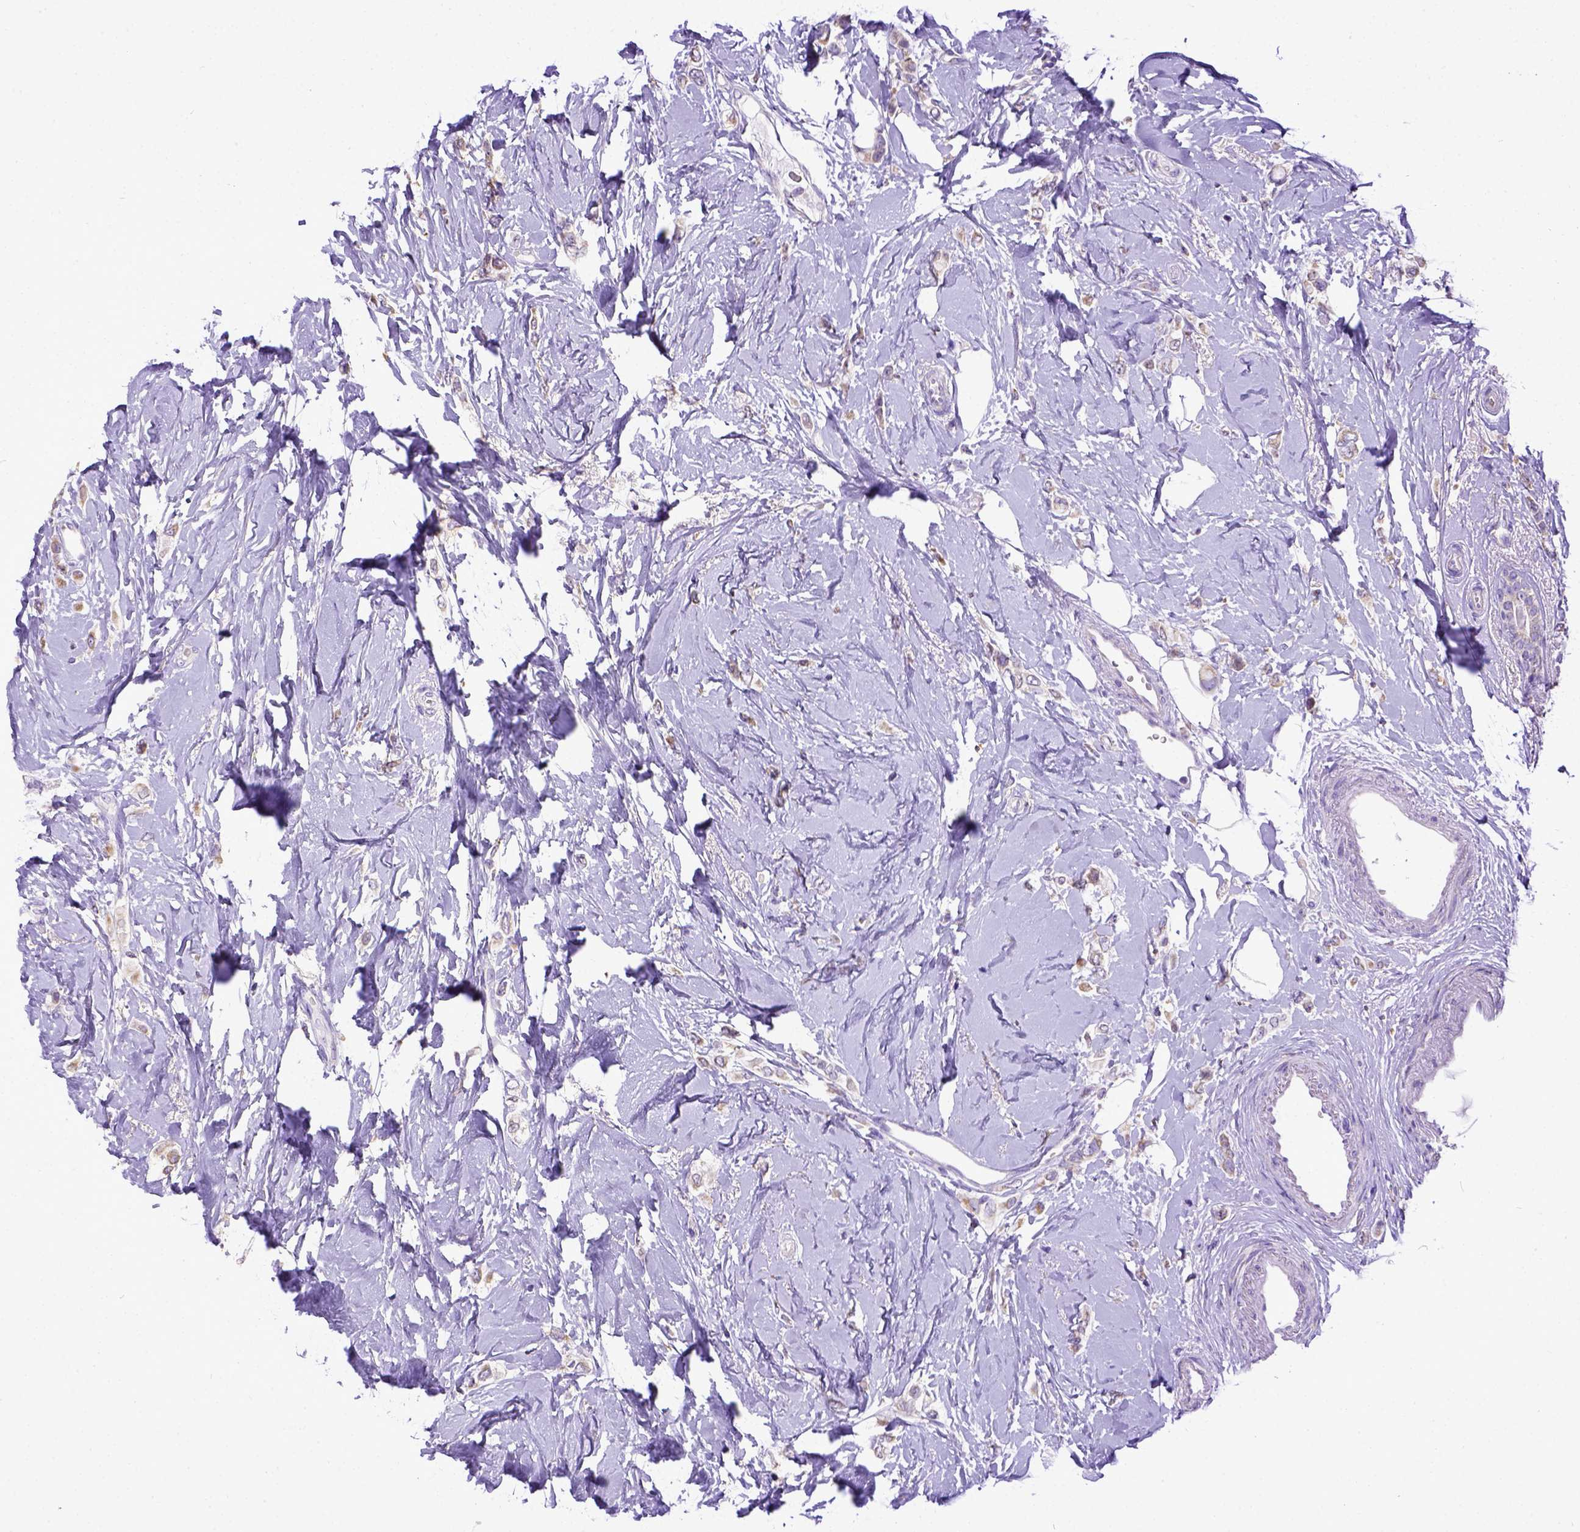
{"staining": {"intensity": "weak", "quantity": ">75%", "location": "cytoplasmic/membranous"}, "tissue": "breast cancer", "cell_type": "Tumor cells", "image_type": "cancer", "snomed": [{"axis": "morphology", "description": "Lobular carcinoma"}, {"axis": "topography", "description": "Breast"}], "caption": "Human lobular carcinoma (breast) stained for a protein (brown) reveals weak cytoplasmic/membranous positive positivity in approximately >75% of tumor cells.", "gene": "SPEF1", "patient": {"sex": "female", "age": 66}}